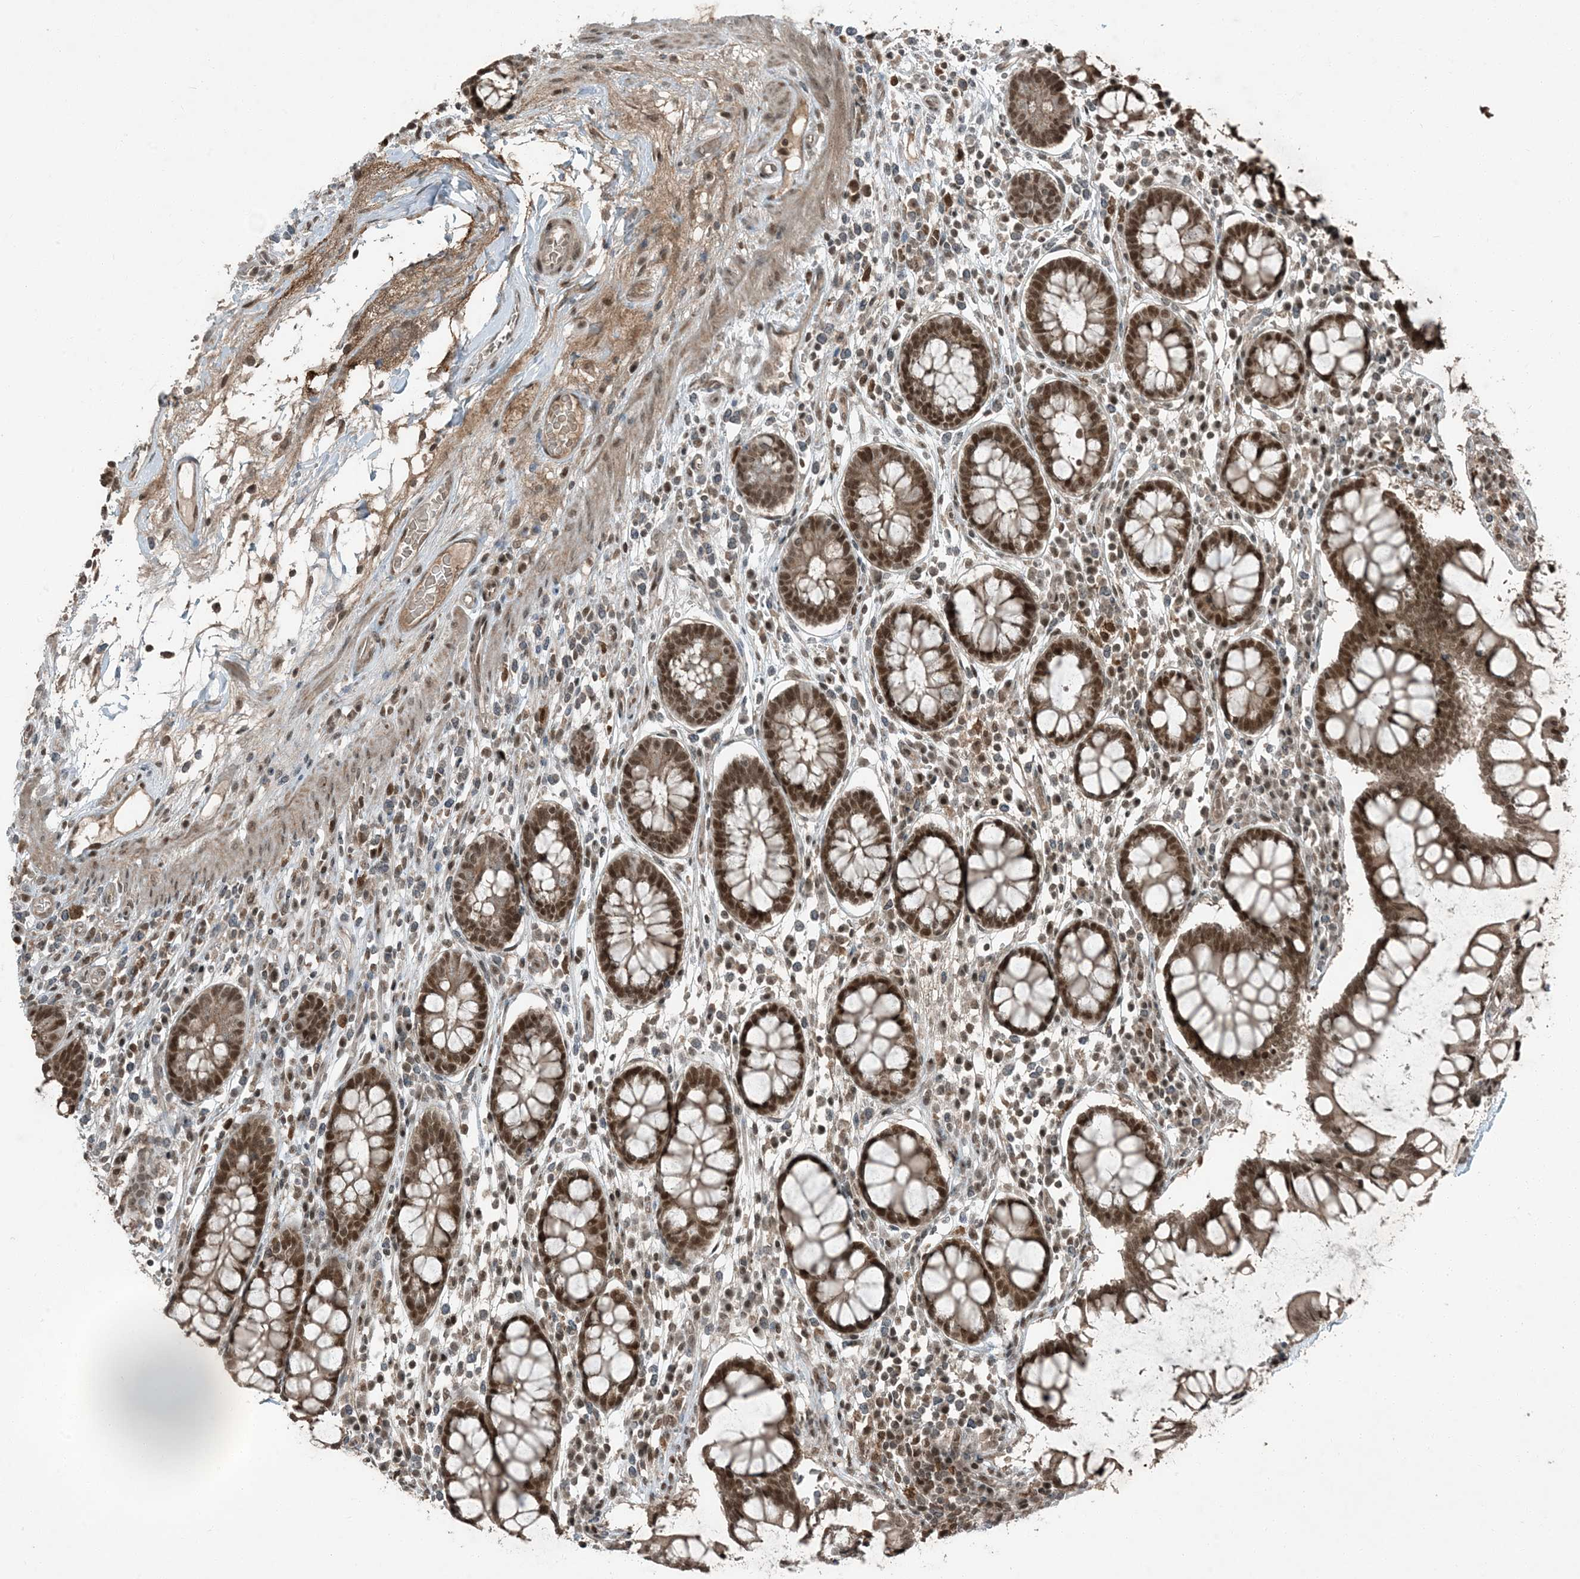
{"staining": {"intensity": "moderate", "quantity": ">75%", "location": "cytoplasmic/membranous,nuclear"}, "tissue": "colon", "cell_type": "Endothelial cells", "image_type": "normal", "snomed": [{"axis": "morphology", "description": "Normal tissue, NOS"}, {"axis": "topography", "description": "Colon"}], "caption": "Colon stained with DAB (3,3'-diaminobenzidine) immunohistochemistry (IHC) shows medium levels of moderate cytoplasmic/membranous,nuclear positivity in about >75% of endothelial cells. (DAB (3,3'-diaminobenzidine) IHC with brightfield microscopy, high magnification).", "gene": "TRAPPC12", "patient": {"sex": "female", "age": 79}}